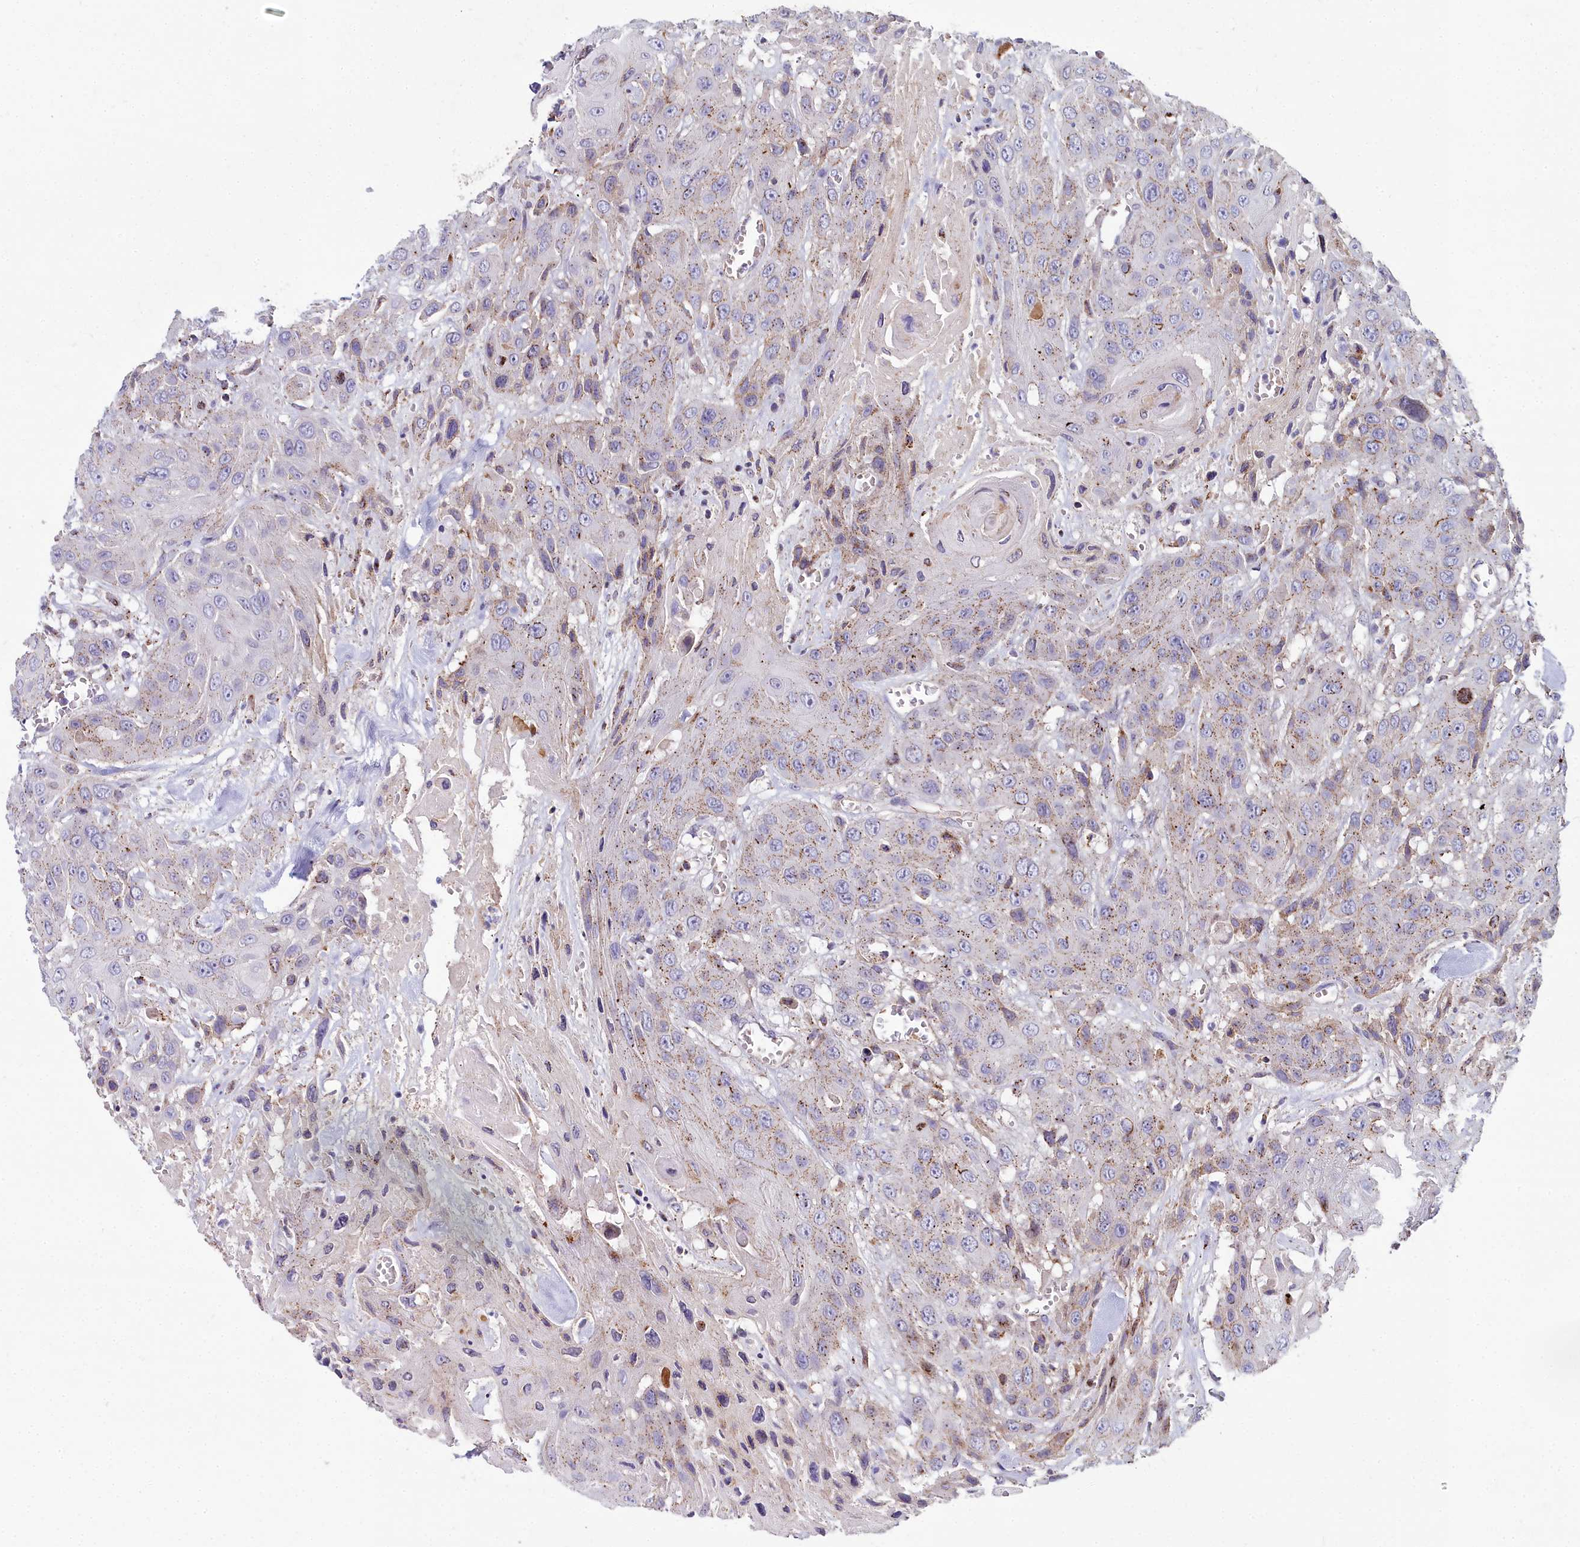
{"staining": {"intensity": "weak", "quantity": "25%-75%", "location": "cytoplasmic/membranous"}, "tissue": "head and neck cancer", "cell_type": "Tumor cells", "image_type": "cancer", "snomed": [{"axis": "morphology", "description": "Squamous cell carcinoma, NOS"}, {"axis": "topography", "description": "Head-Neck"}], "caption": "Human head and neck squamous cell carcinoma stained with a protein marker demonstrates weak staining in tumor cells.", "gene": "FRMPD1", "patient": {"sex": "male", "age": 81}}